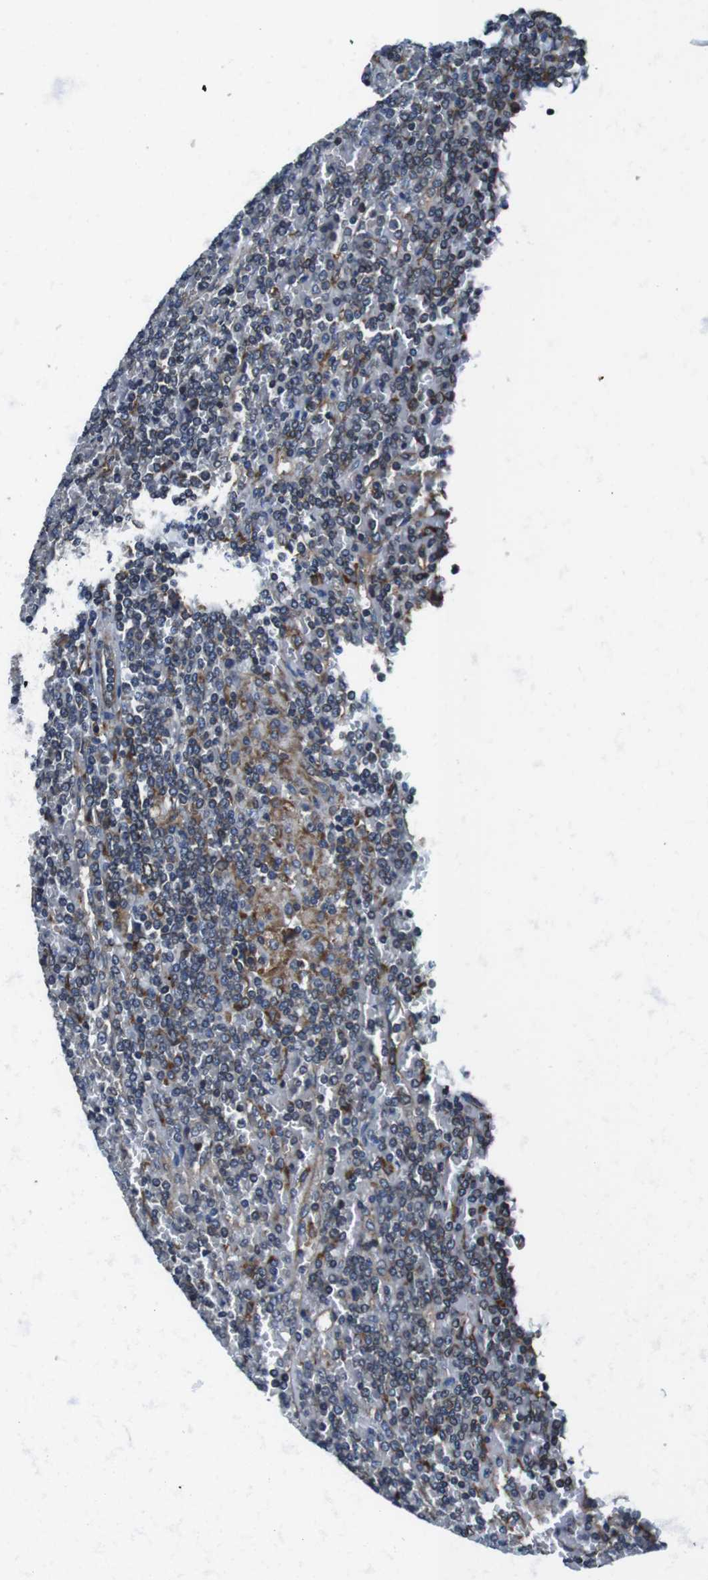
{"staining": {"intensity": "weak", "quantity": "<25%", "location": "cytoplasmic/membranous"}, "tissue": "lymphoma", "cell_type": "Tumor cells", "image_type": "cancer", "snomed": [{"axis": "morphology", "description": "Malignant lymphoma, non-Hodgkin's type, Low grade"}, {"axis": "topography", "description": "Spleen"}], "caption": "The histopathology image exhibits no staining of tumor cells in lymphoma. Brightfield microscopy of immunohistochemistry stained with DAB (3,3'-diaminobenzidine) (brown) and hematoxylin (blue), captured at high magnification.", "gene": "UGGT1", "patient": {"sex": "female", "age": 19}}